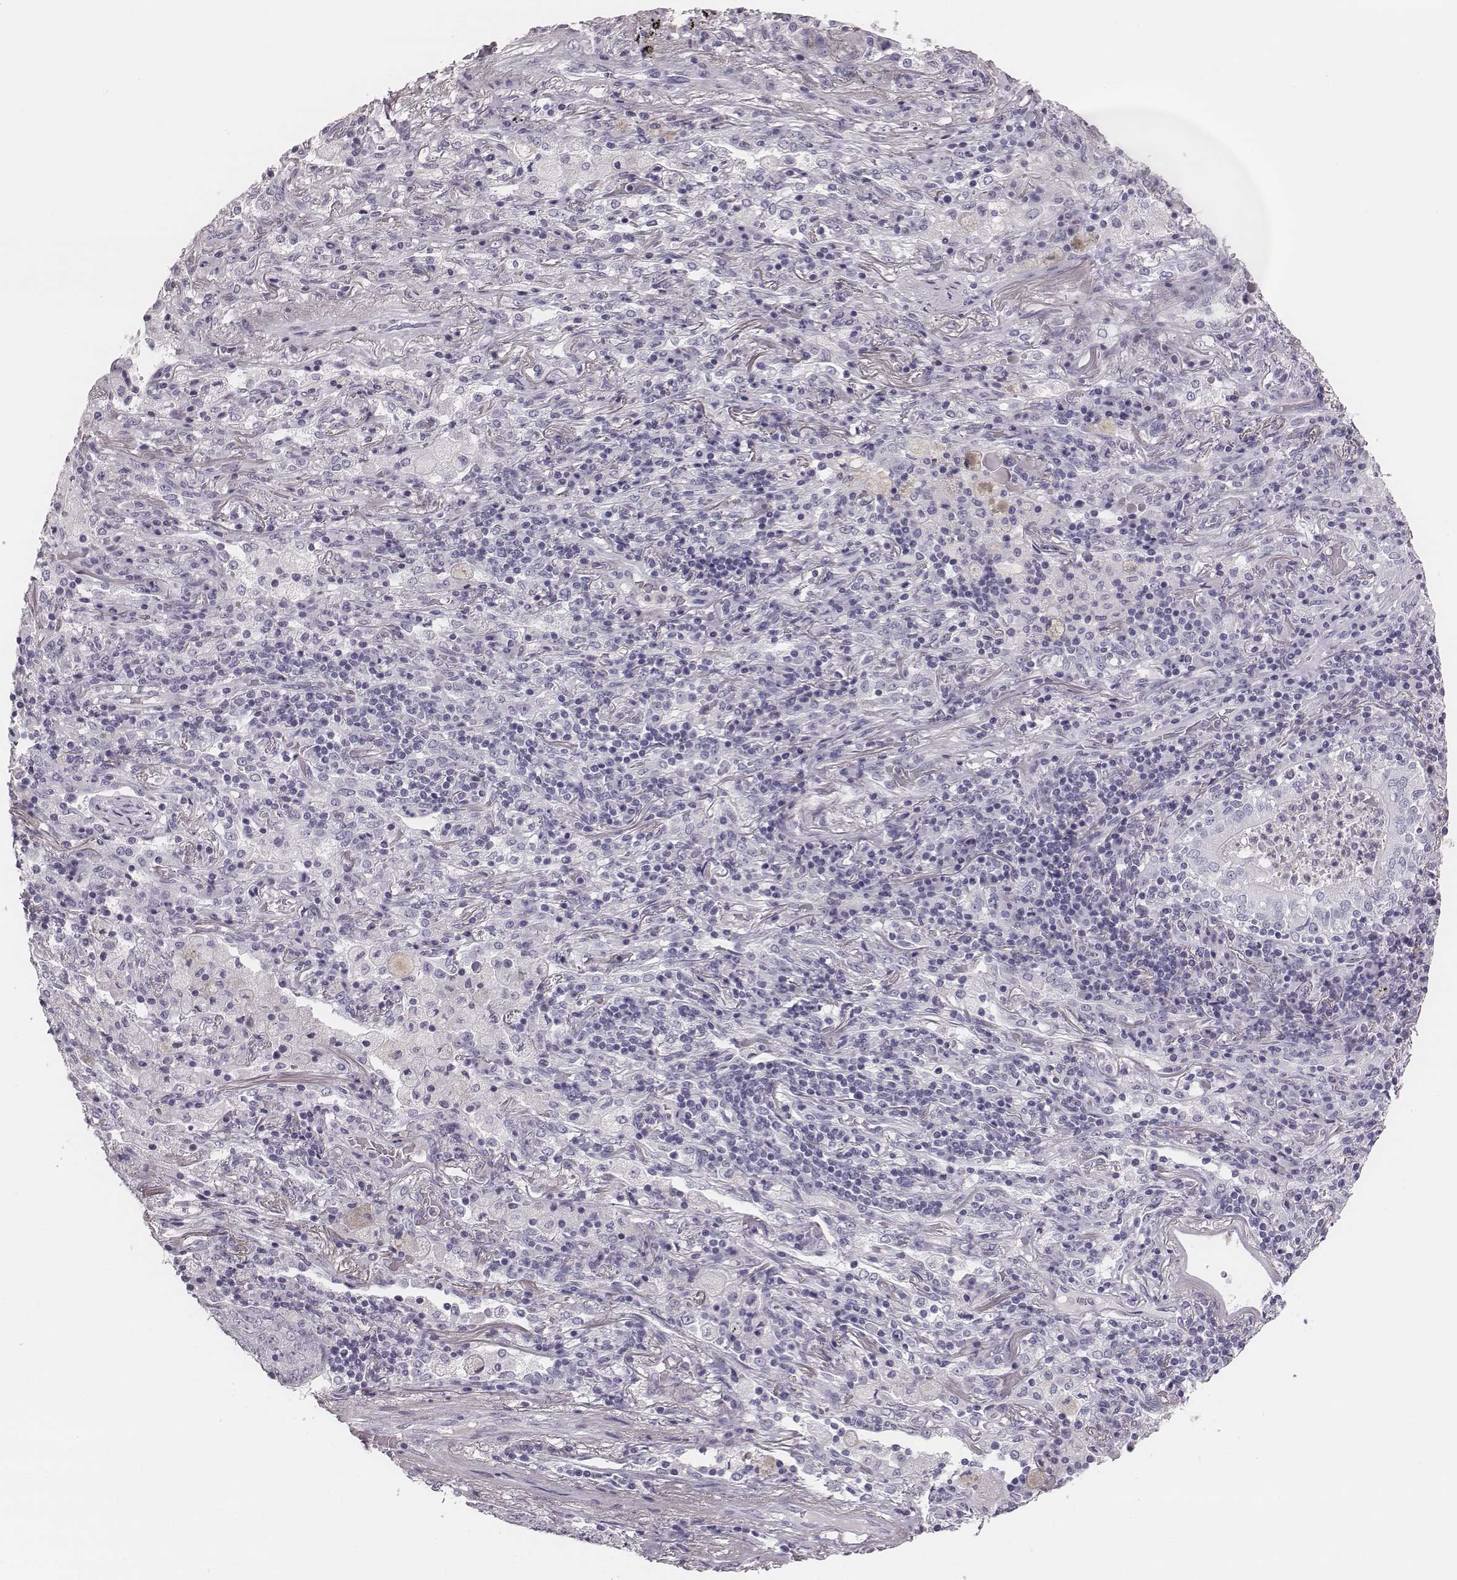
{"staining": {"intensity": "negative", "quantity": "none", "location": "none"}, "tissue": "lung cancer", "cell_type": "Tumor cells", "image_type": "cancer", "snomed": [{"axis": "morphology", "description": "Normal tissue, NOS"}, {"axis": "morphology", "description": "Squamous cell carcinoma, NOS"}, {"axis": "topography", "description": "Bronchus"}, {"axis": "topography", "description": "Lung"}], "caption": "This micrograph is of squamous cell carcinoma (lung) stained with immunohistochemistry (IHC) to label a protein in brown with the nuclei are counter-stained blue. There is no staining in tumor cells.", "gene": "CSH1", "patient": {"sex": "male", "age": 64}}